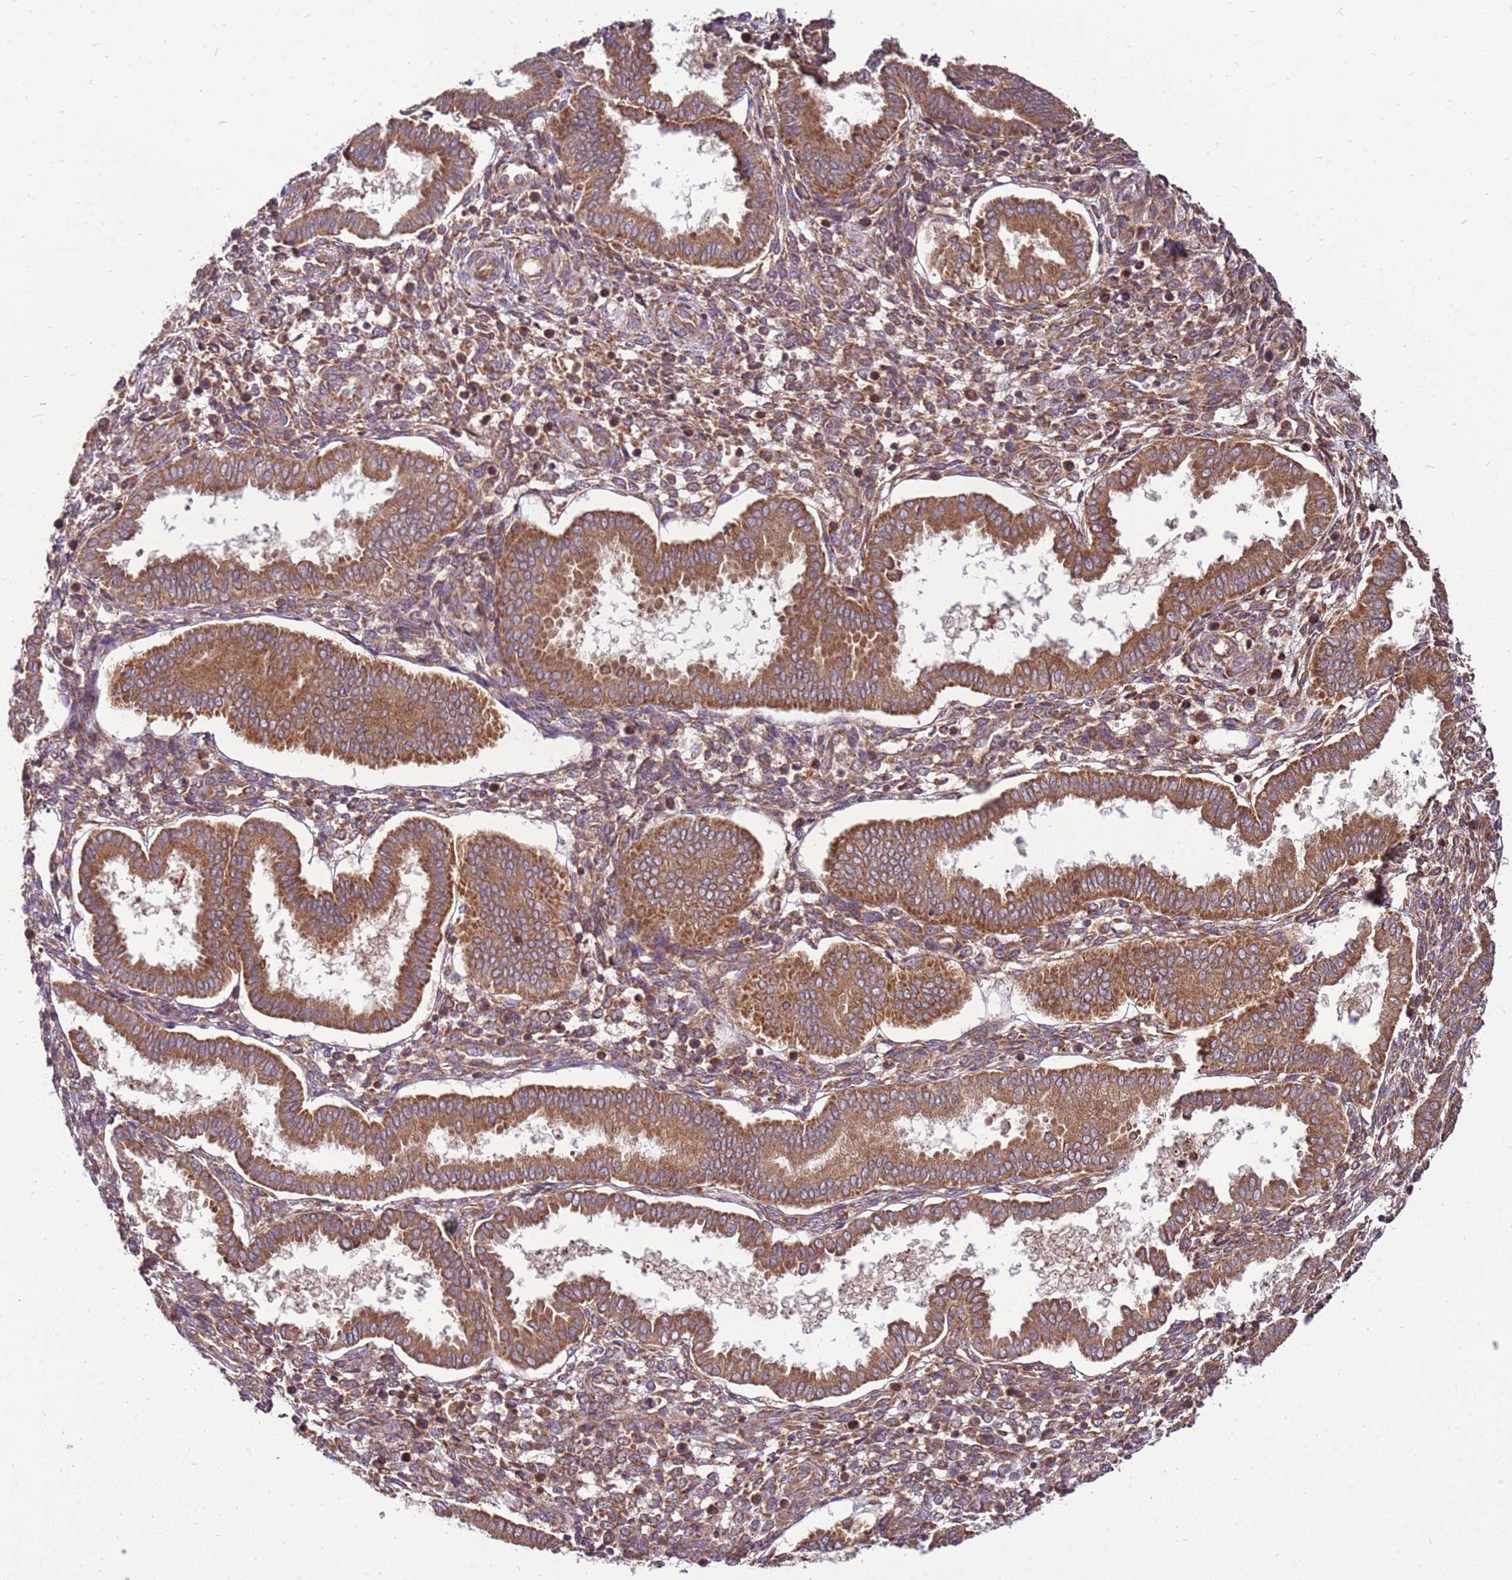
{"staining": {"intensity": "moderate", "quantity": ">75%", "location": "cytoplasmic/membranous"}, "tissue": "endometrium", "cell_type": "Cells in endometrial stroma", "image_type": "normal", "snomed": [{"axis": "morphology", "description": "Normal tissue, NOS"}, {"axis": "topography", "description": "Endometrium"}], "caption": "This image demonstrates immunohistochemistry (IHC) staining of normal endometrium, with medium moderate cytoplasmic/membranous staining in approximately >75% of cells in endometrial stroma.", "gene": "SLC44A5", "patient": {"sex": "female", "age": 24}}